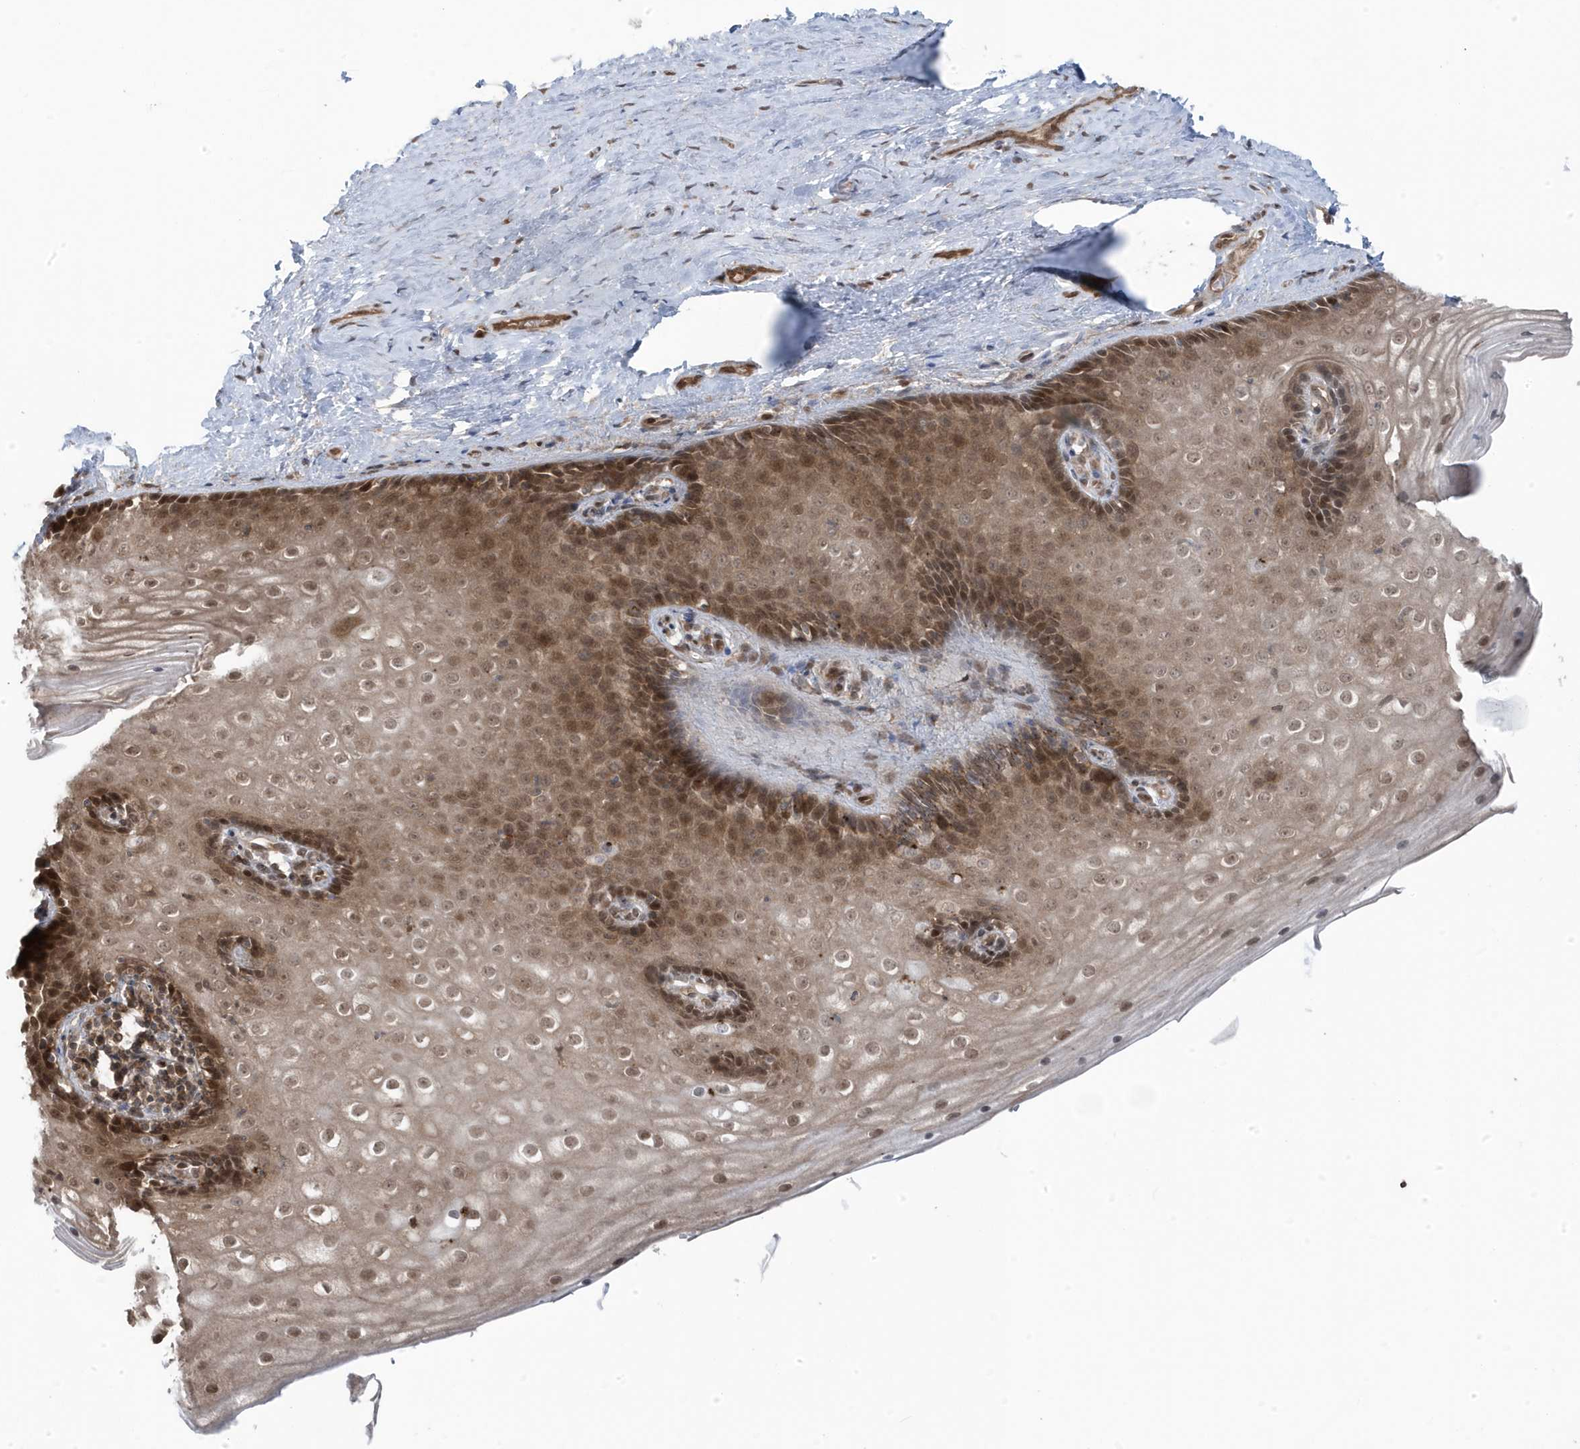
{"staining": {"intensity": "moderate", "quantity": ">75%", "location": "cytoplasmic/membranous,nuclear"}, "tissue": "vagina", "cell_type": "Squamous epithelial cells", "image_type": "normal", "snomed": [{"axis": "morphology", "description": "Normal tissue, NOS"}, {"axis": "topography", "description": "Vagina"}], "caption": "Normal vagina displays moderate cytoplasmic/membranous,nuclear expression in approximately >75% of squamous epithelial cells, visualized by immunohistochemistry.", "gene": "MAPK1IP1L", "patient": {"sex": "female", "age": 46}}